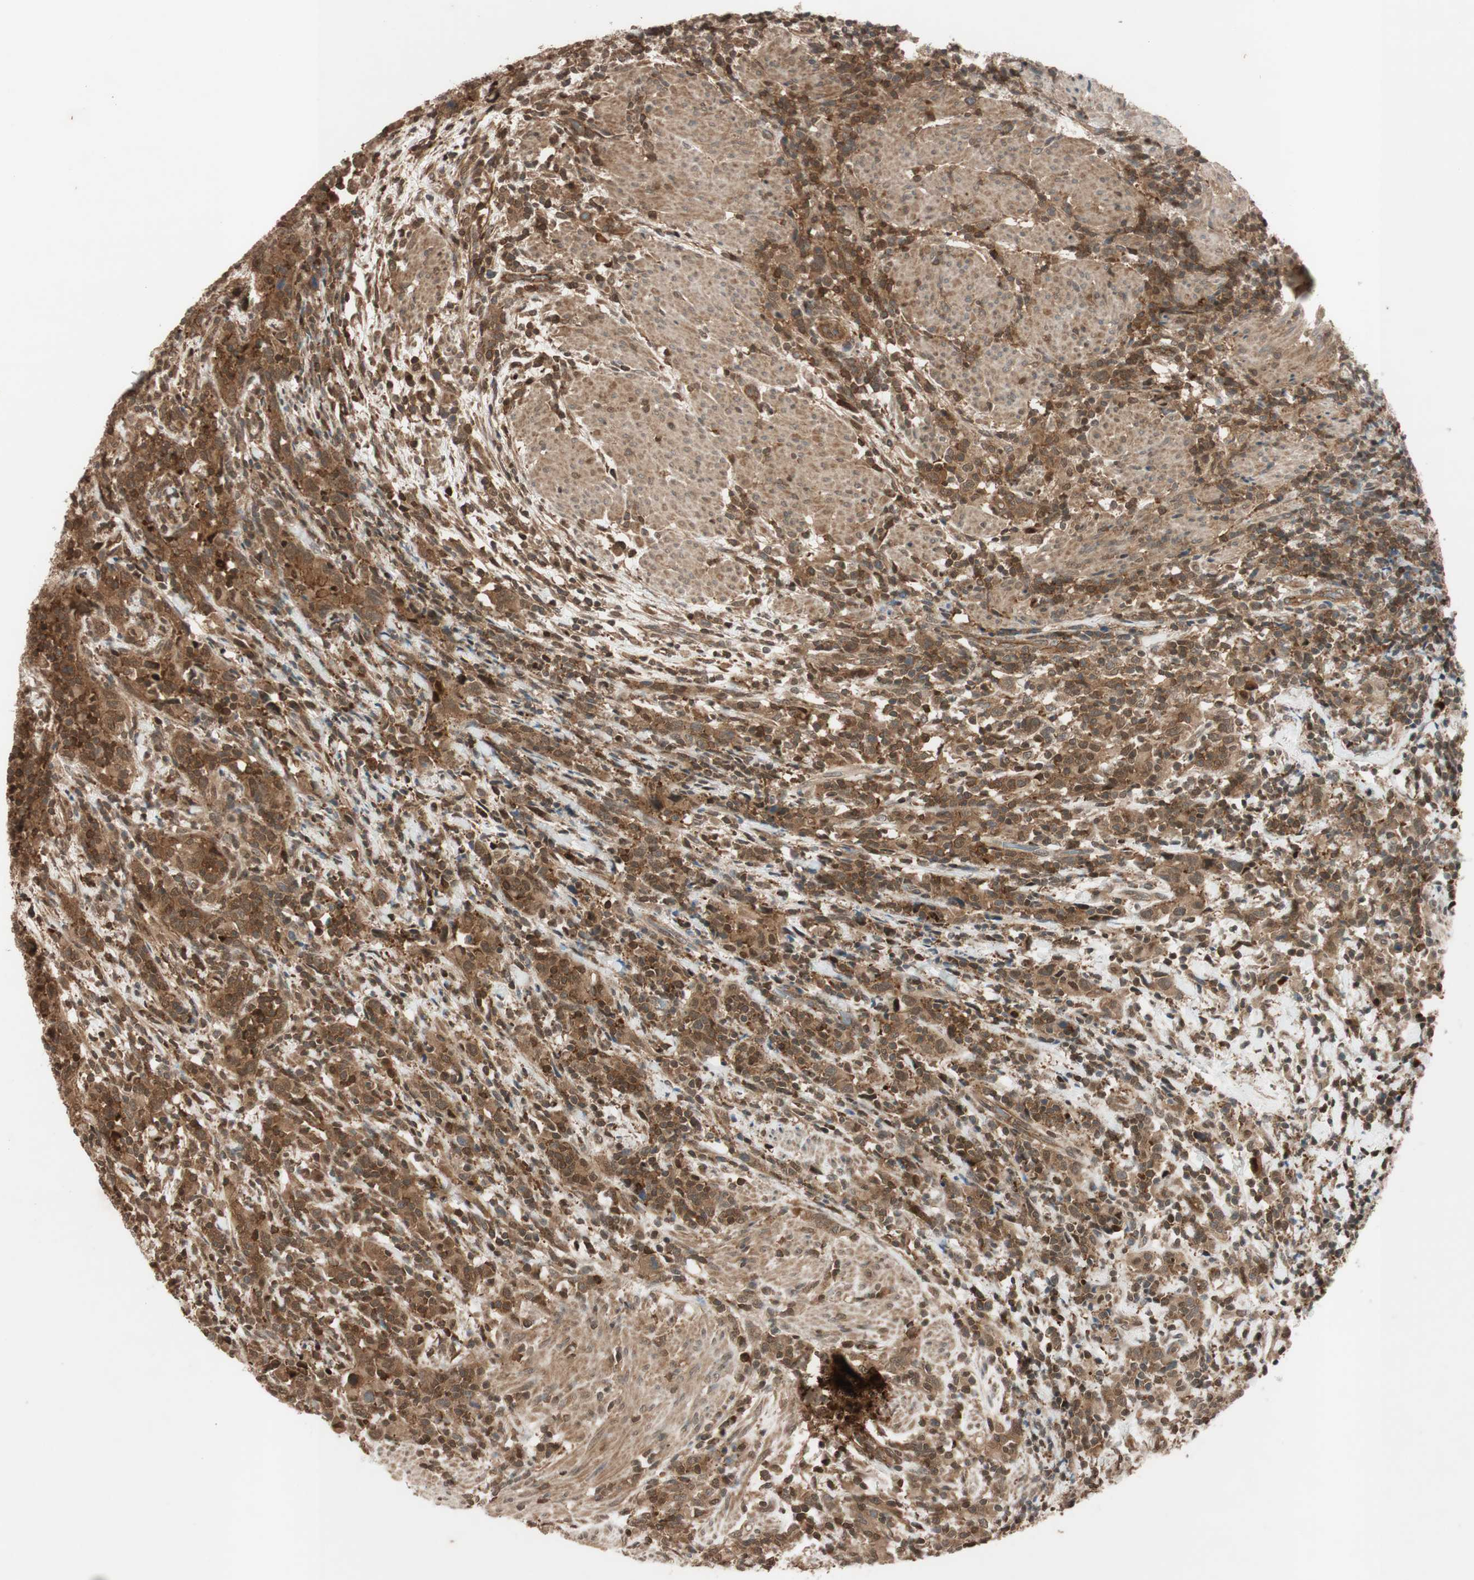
{"staining": {"intensity": "moderate", "quantity": ">75%", "location": "cytoplasmic/membranous"}, "tissue": "urothelial cancer", "cell_type": "Tumor cells", "image_type": "cancer", "snomed": [{"axis": "morphology", "description": "Urothelial carcinoma, High grade"}, {"axis": "topography", "description": "Urinary bladder"}], "caption": "Brown immunohistochemical staining in high-grade urothelial carcinoma shows moderate cytoplasmic/membranous expression in about >75% of tumor cells. Nuclei are stained in blue.", "gene": "EPHA8", "patient": {"sex": "male", "age": 61}}